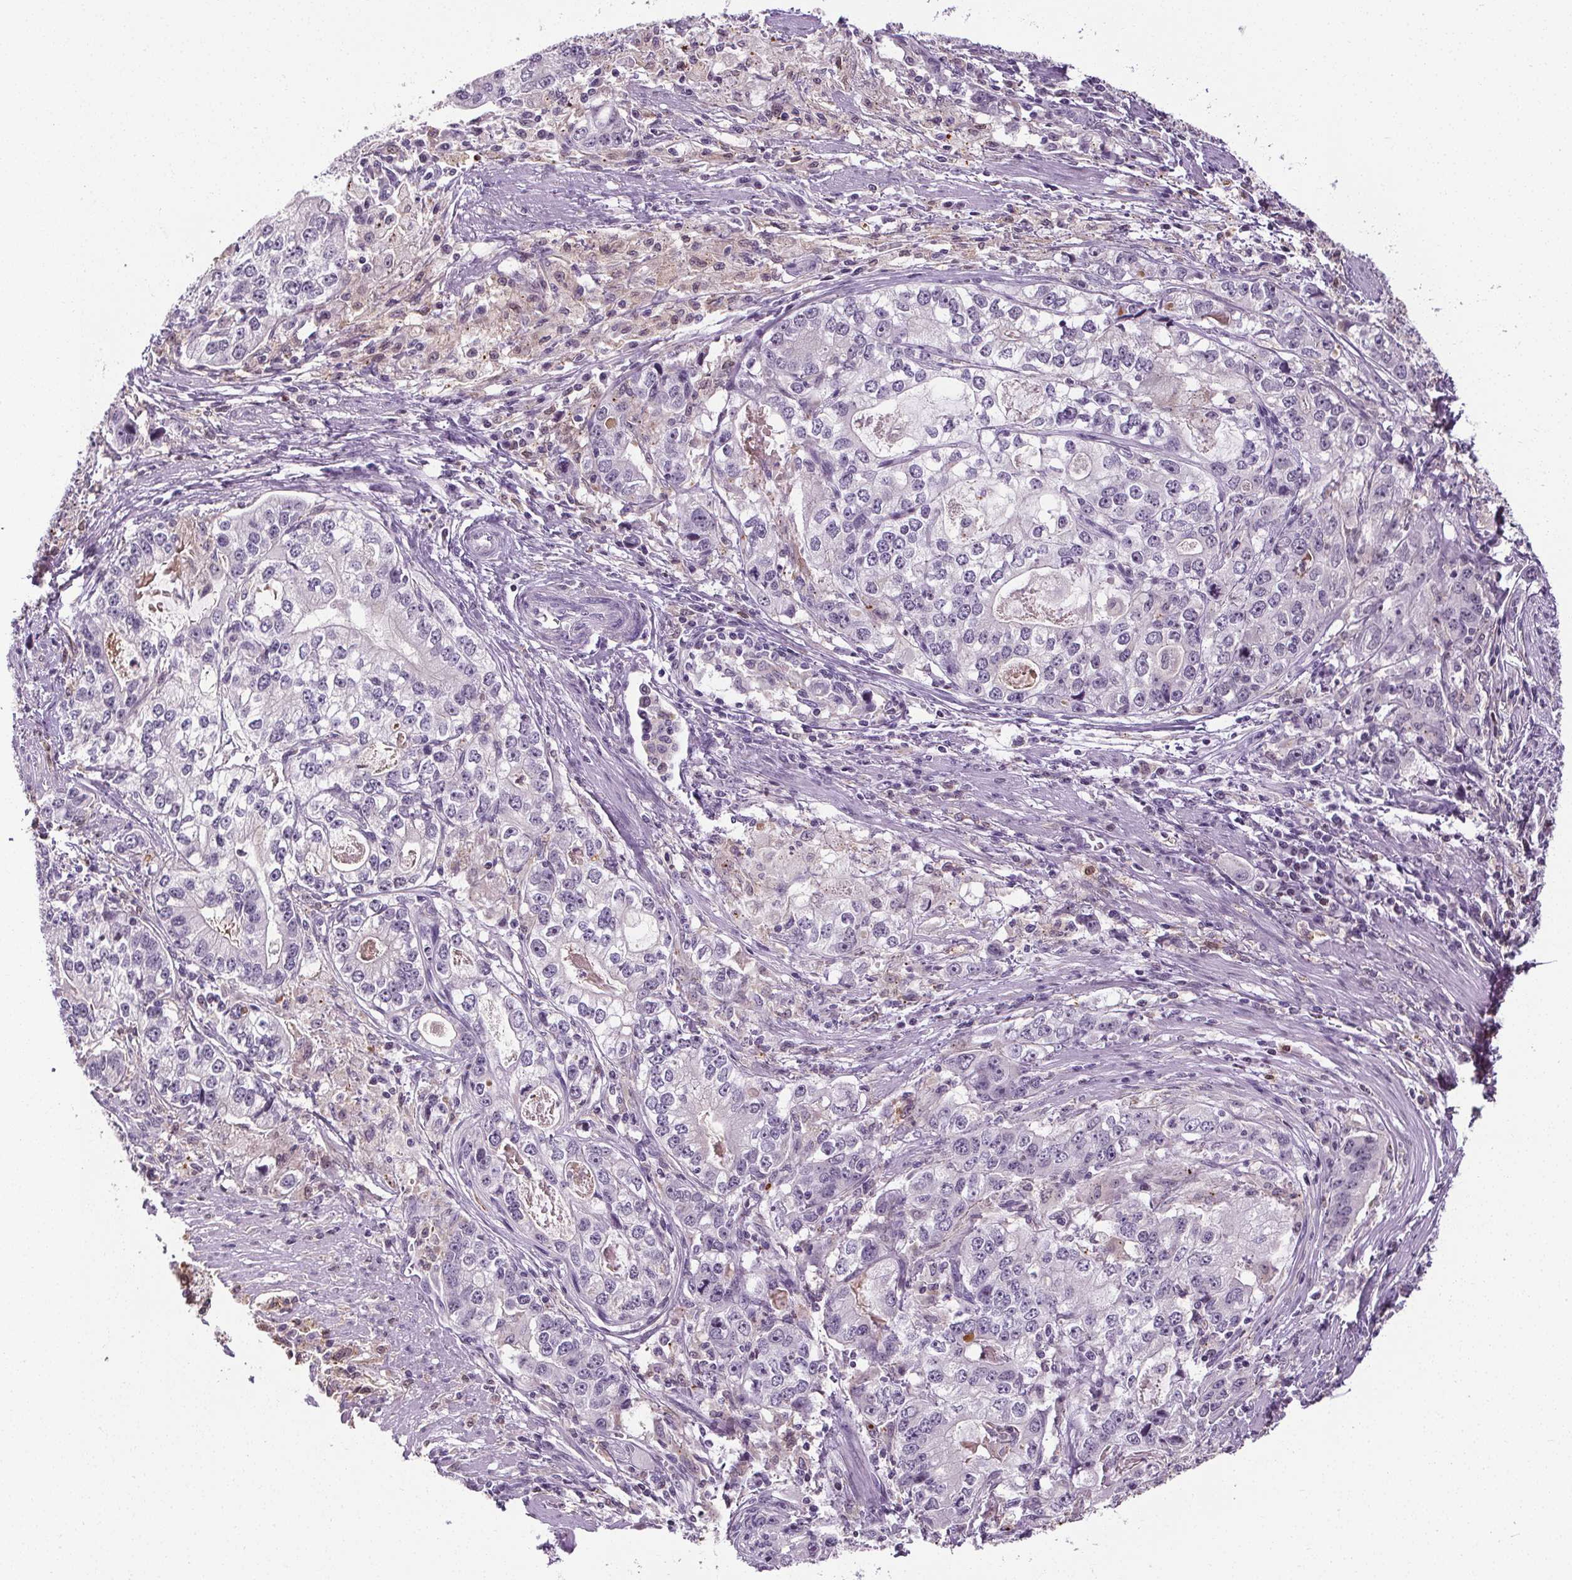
{"staining": {"intensity": "negative", "quantity": "none", "location": "none"}, "tissue": "stomach cancer", "cell_type": "Tumor cells", "image_type": "cancer", "snomed": [{"axis": "morphology", "description": "Adenocarcinoma, NOS"}, {"axis": "topography", "description": "Stomach, lower"}], "caption": "Immunohistochemistry of stomach cancer (adenocarcinoma) displays no expression in tumor cells. (Brightfield microscopy of DAB (3,3'-diaminobenzidine) IHC at high magnification).", "gene": "TMEM240", "patient": {"sex": "female", "age": 72}}